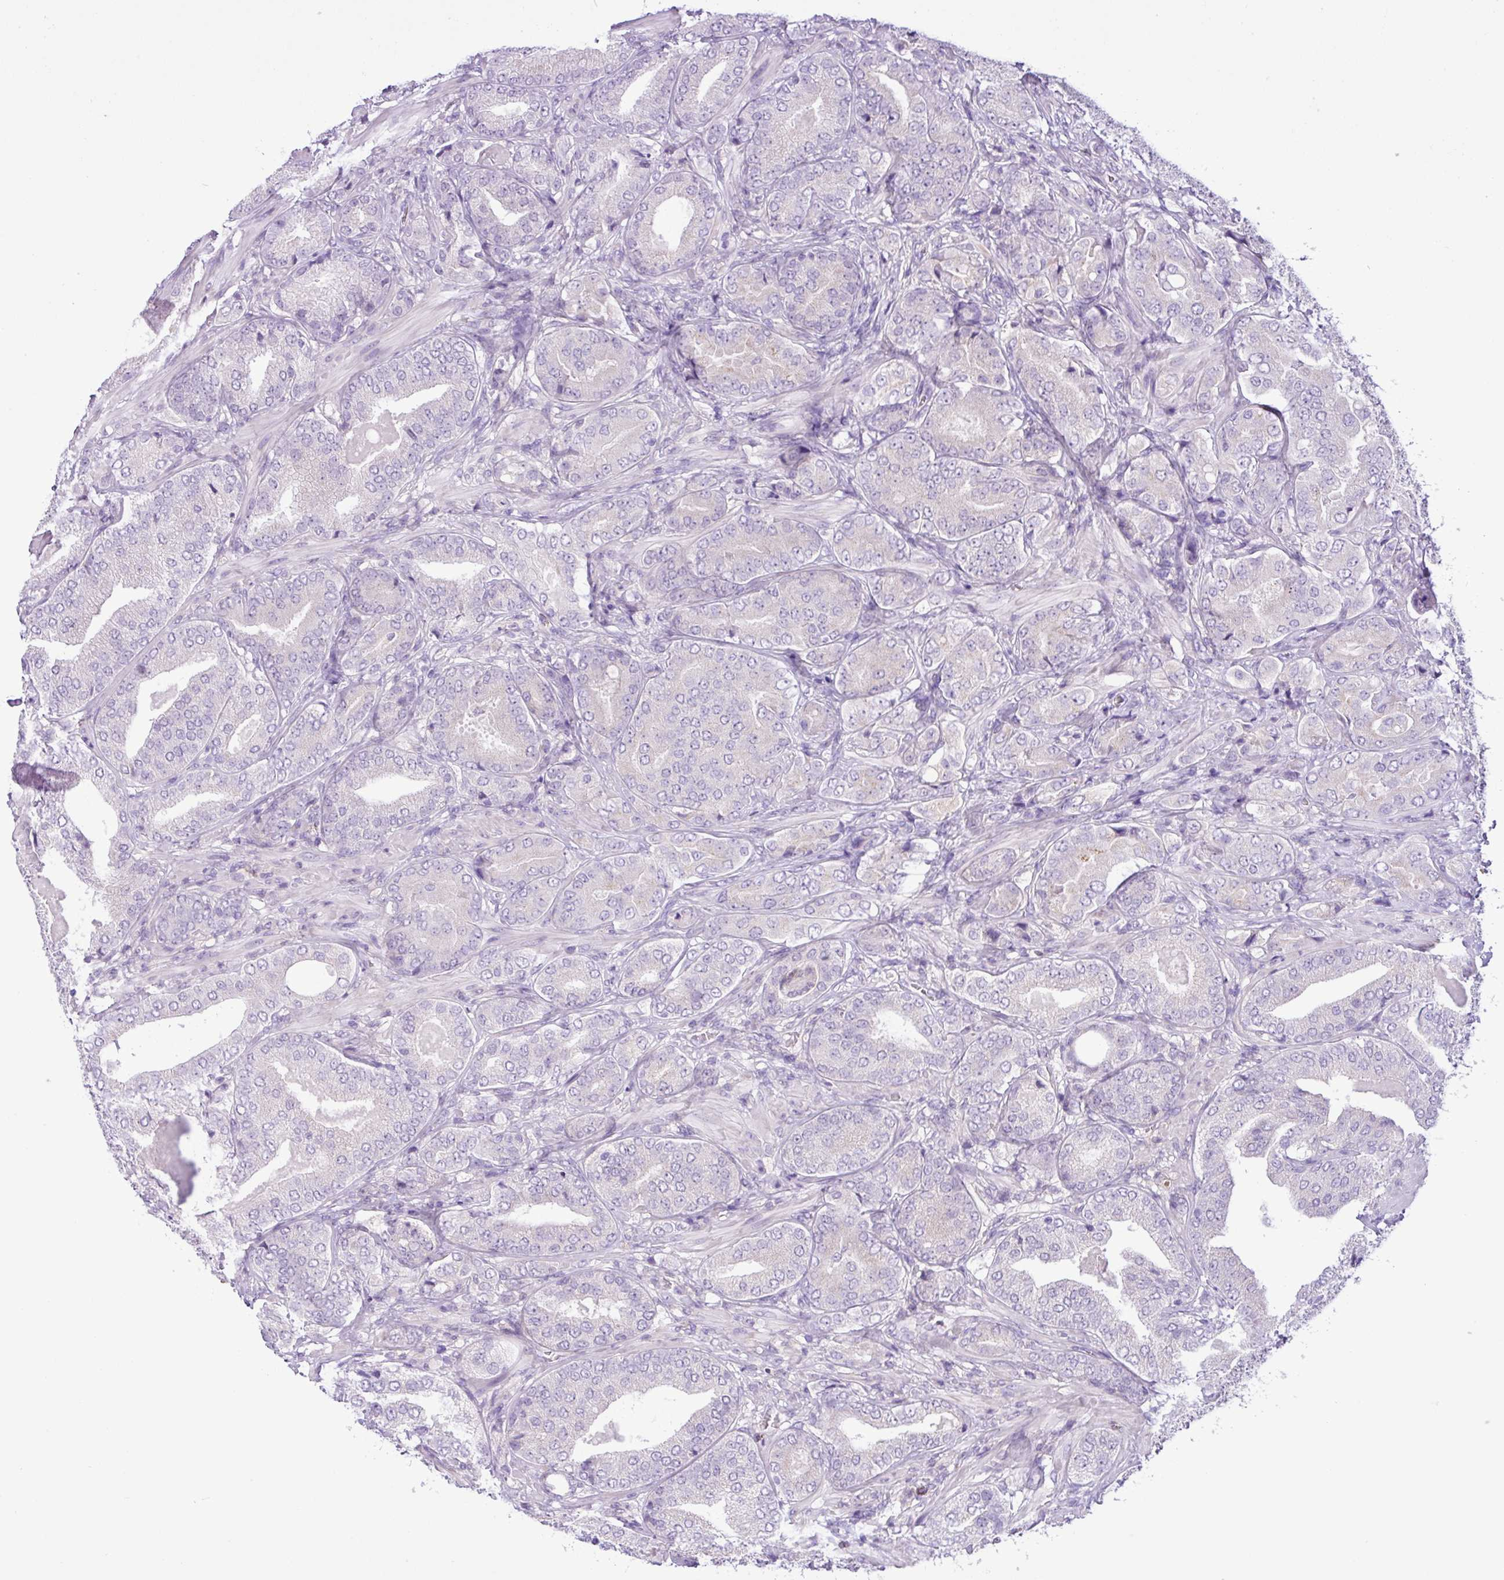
{"staining": {"intensity": "negative", "quantity": "none", "location": "none"}, "tissue": "prostate cancer", "cell_type": "Tumor cells", "image_type": "cancer", "snomed": [{"axis": "morphology", "description": "Adenocarcinoma, High grade"}, {"axis": "topography", "description": "Prostate"}], "caption": "A high-resolution image shows immunohistochemistry (IHC) staining of adenocarcinoma (high-grade) (prostate), which exhibits no significant expression in tumor cells.", "gene": "TONSL", "patient": {"sex": "male", "age": 63}}